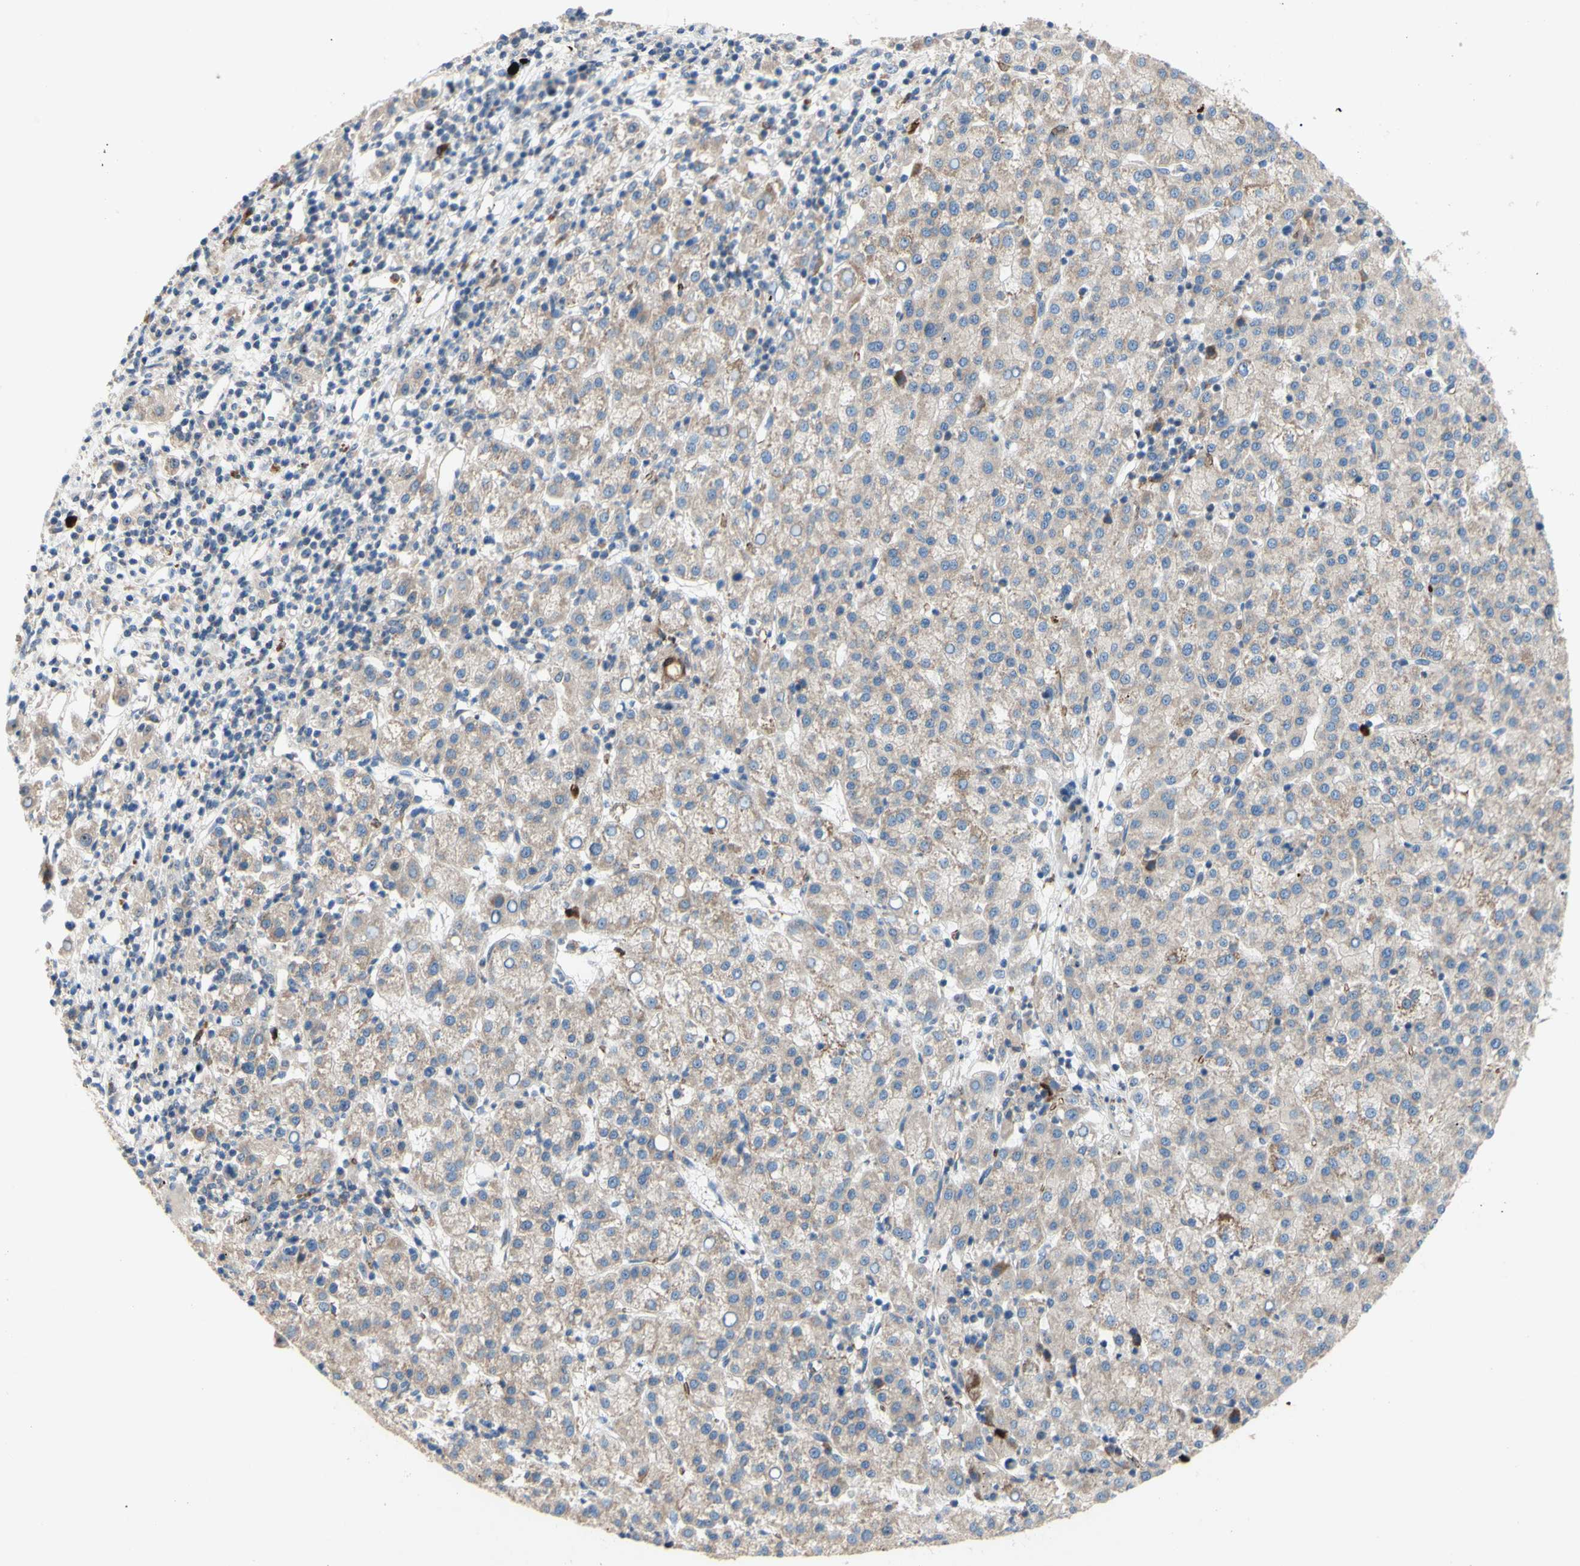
{"staining": {"intensity": "weak", "quantity": ">75%", "location": "cytoplasmic/membranous,nuclear"}, "tissue": "liver cancer", "cell_type": "Tumor cells", "image_type": "cancer", "snomed": [{"axis": "morphology", "description": "Carcinoma, Hepatocellular, NOS"}, {"axis": "topography", "description": "Liver"}], "caption": "Liver cancer (hepatocellular carcinoma) stained for a protein (brown) displays weak cytoplasmic/membranous and nuclear positive staining in approximately >75% of tumor cells.", "gene": "USP9X", "patient": {"sex": "female", "age": 58}}